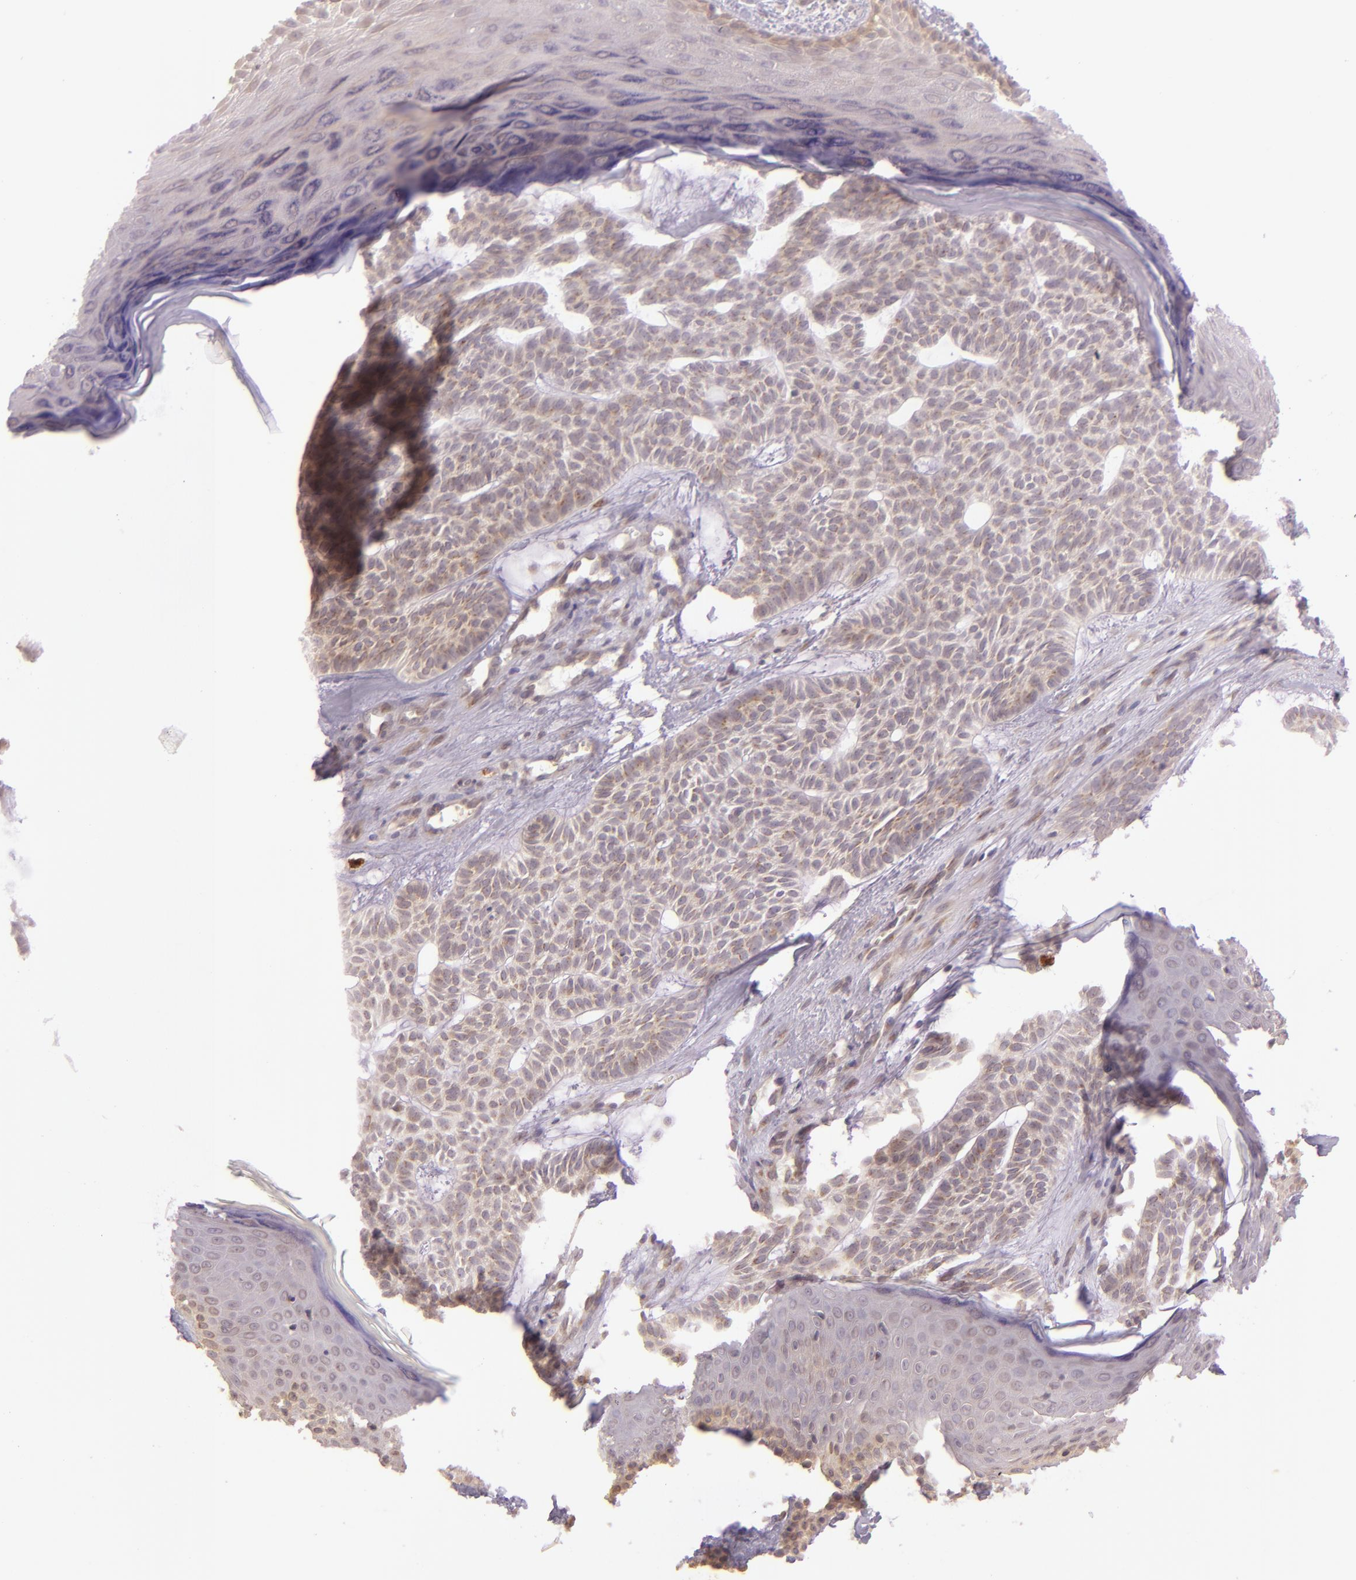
{"staining": {"intensity": "weak", "quantity": "25%-75%", "location": "cytoplasmic/membranous"}, "tissue": "skin cancer", "cell_type": "Tumor cells", "image_type": "cancer", "snomed": [{"axis": "morphology", "description": "Basal cell carcinoma"}, {"axis": "topography", "description": "Skin"}], "caption": "Weak cytoplasmic/membranous staining for a protein is present in about 25%-75% of tumor cells of basal cell carcinoma (skin) using immunohistochemistry (IHC).", "gene": "LGMN", "patient": {"sex": "male", "age": 75}}